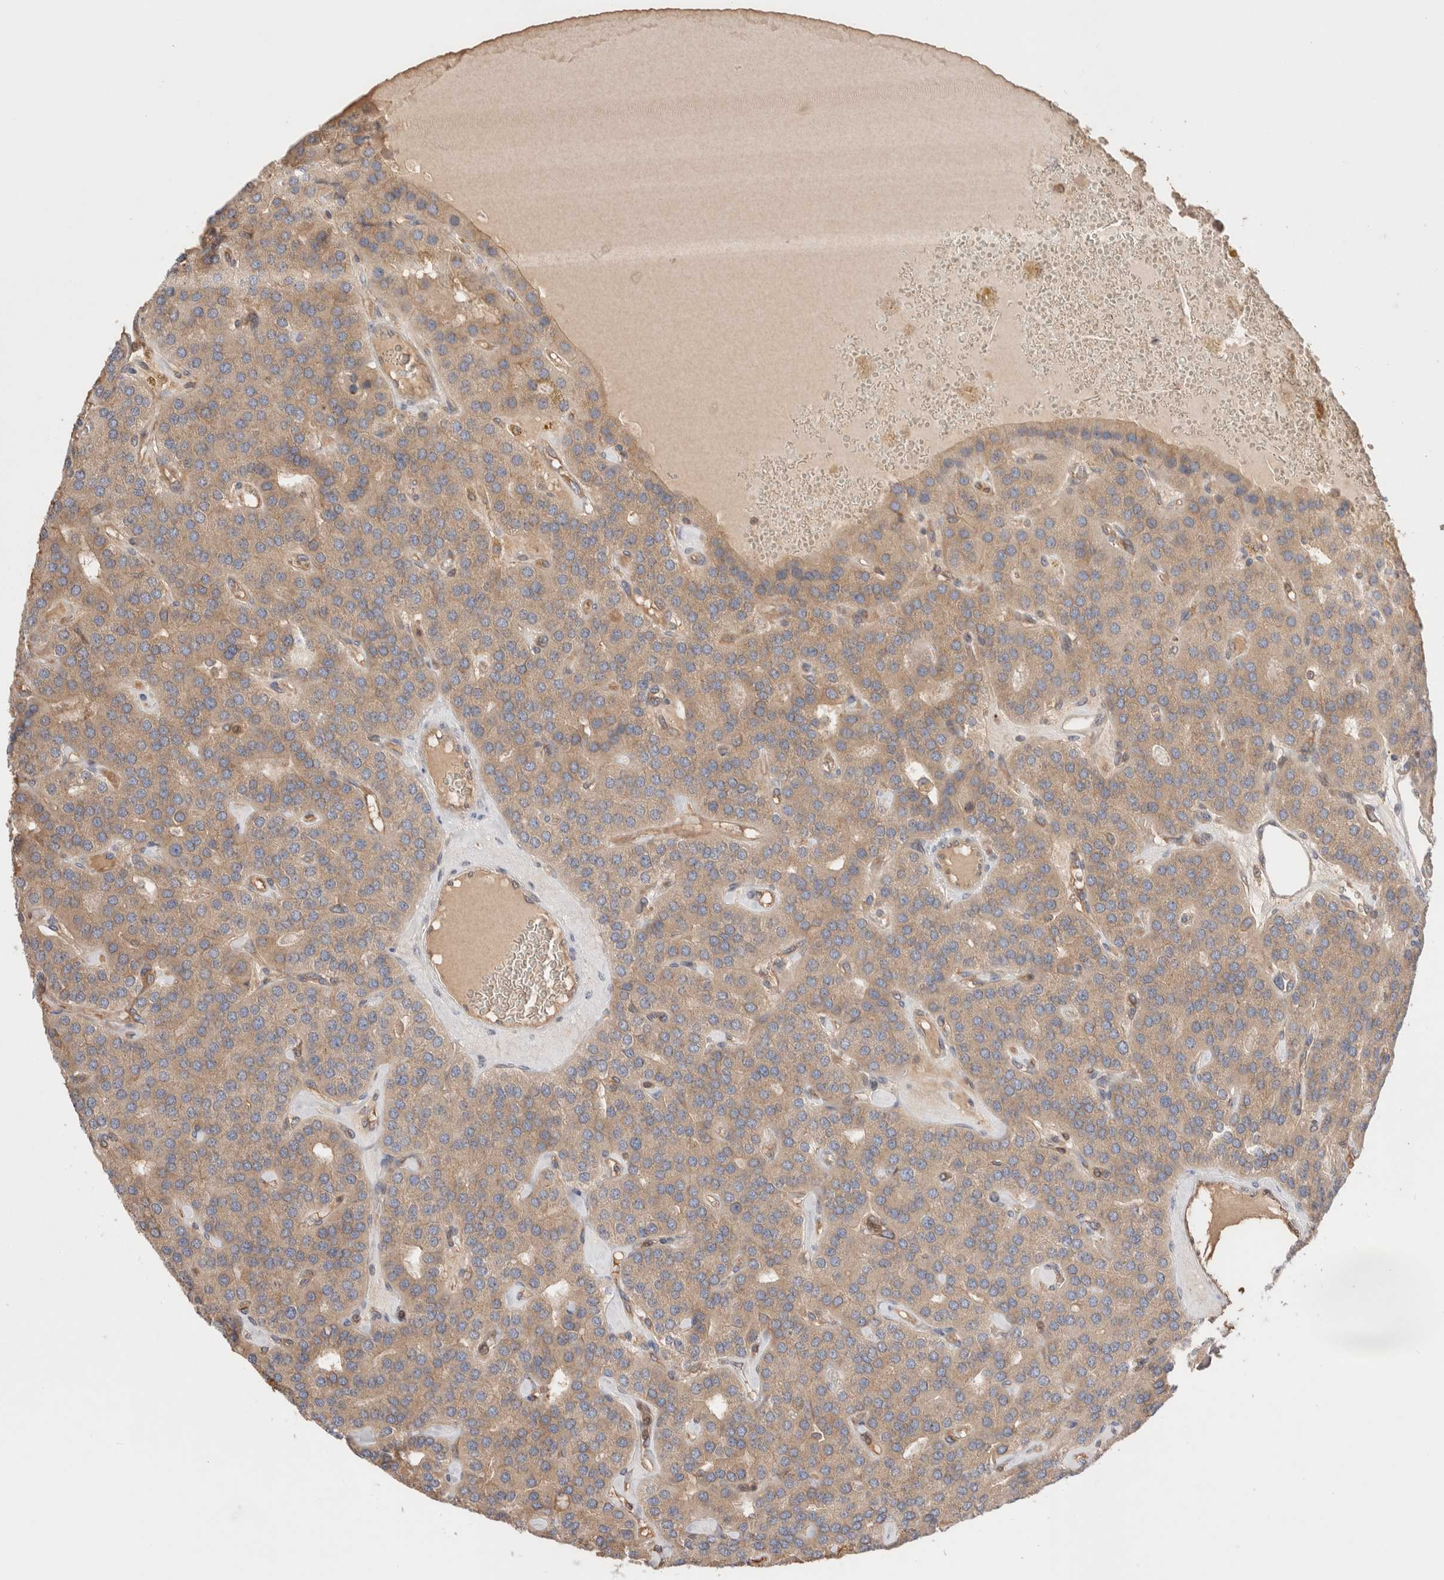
{"staining": {"intensity": "weak", "quantity": ">75%", "location": "cytoplasmic/membranous"}, "tissue": "parathyroid gland", "cell_type": "Glandular cells", "image_type": "normal", "snomed": [{"axis": "morphology", "description": "Normal tissue, NOS"}, {"axis": "morphology", "description": "Adenoma, NOS"}, {"axis": "topography", "description": "Parathyroid gland"}], "caption": "This micrograph displays IHC staining of unremarkable human parathyroid gland, with low weak cytoplasmic/membranous positivity in about >75% of glandular cells.", "gene": "SIKE1", "patient": {"sex": "female", "age": 86}}